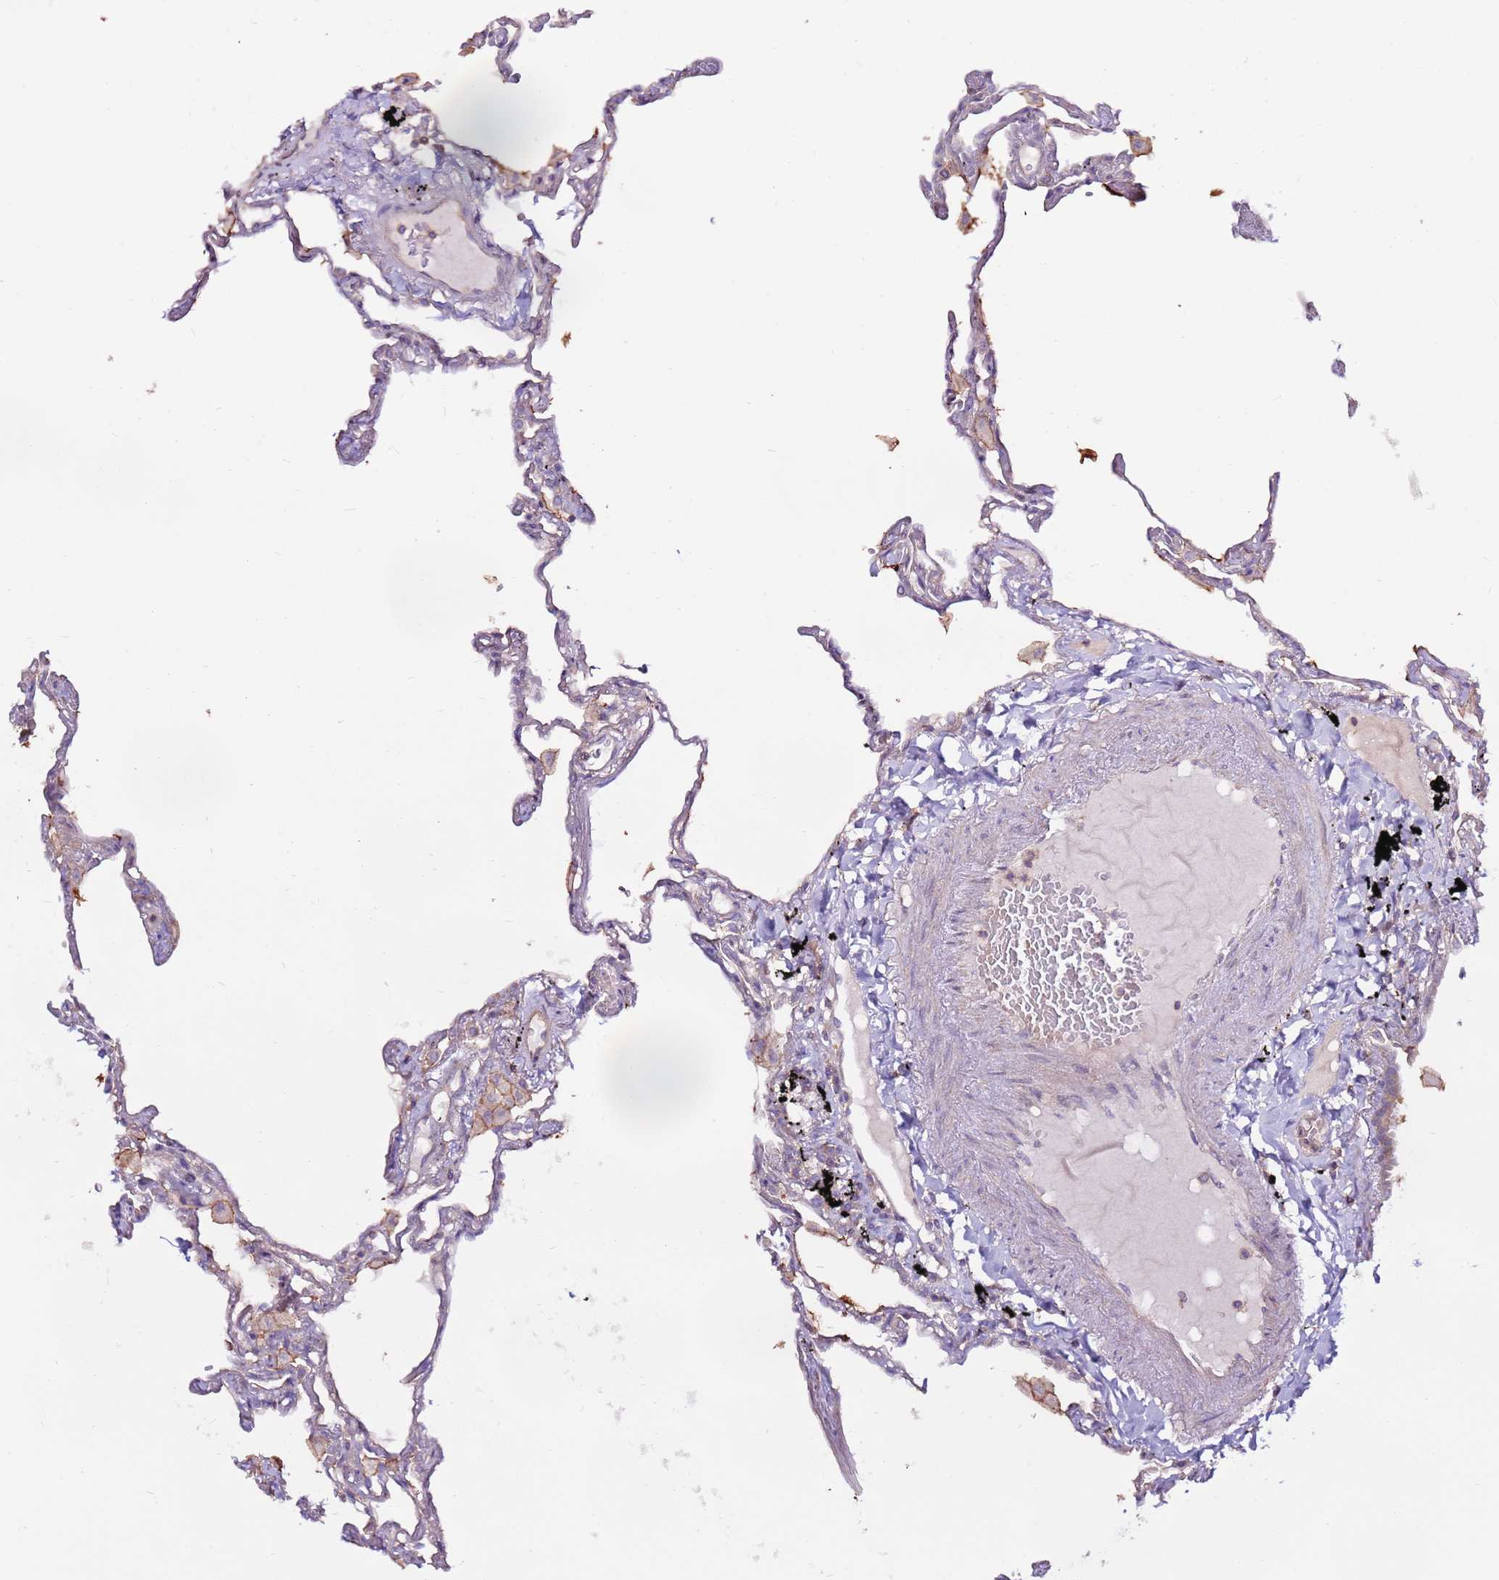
{"staining": {"intensity": "negative", "quantity": "none", "location": "none"}, "tissue": "lung", "cell_type": "Alveolar cells", "image_type": "normal", "snomed": [{"axis": "morphology", "description": "Normal tissue, NOS"}, {"axis": "topography", "description": "Lung"}], "caption": "Immunohistochemistry (IHC) of benign lung demonstrates no staining in alveolar cells.", "gene": "EVA1B", "patient": {"sex": "female", "age": 67}}